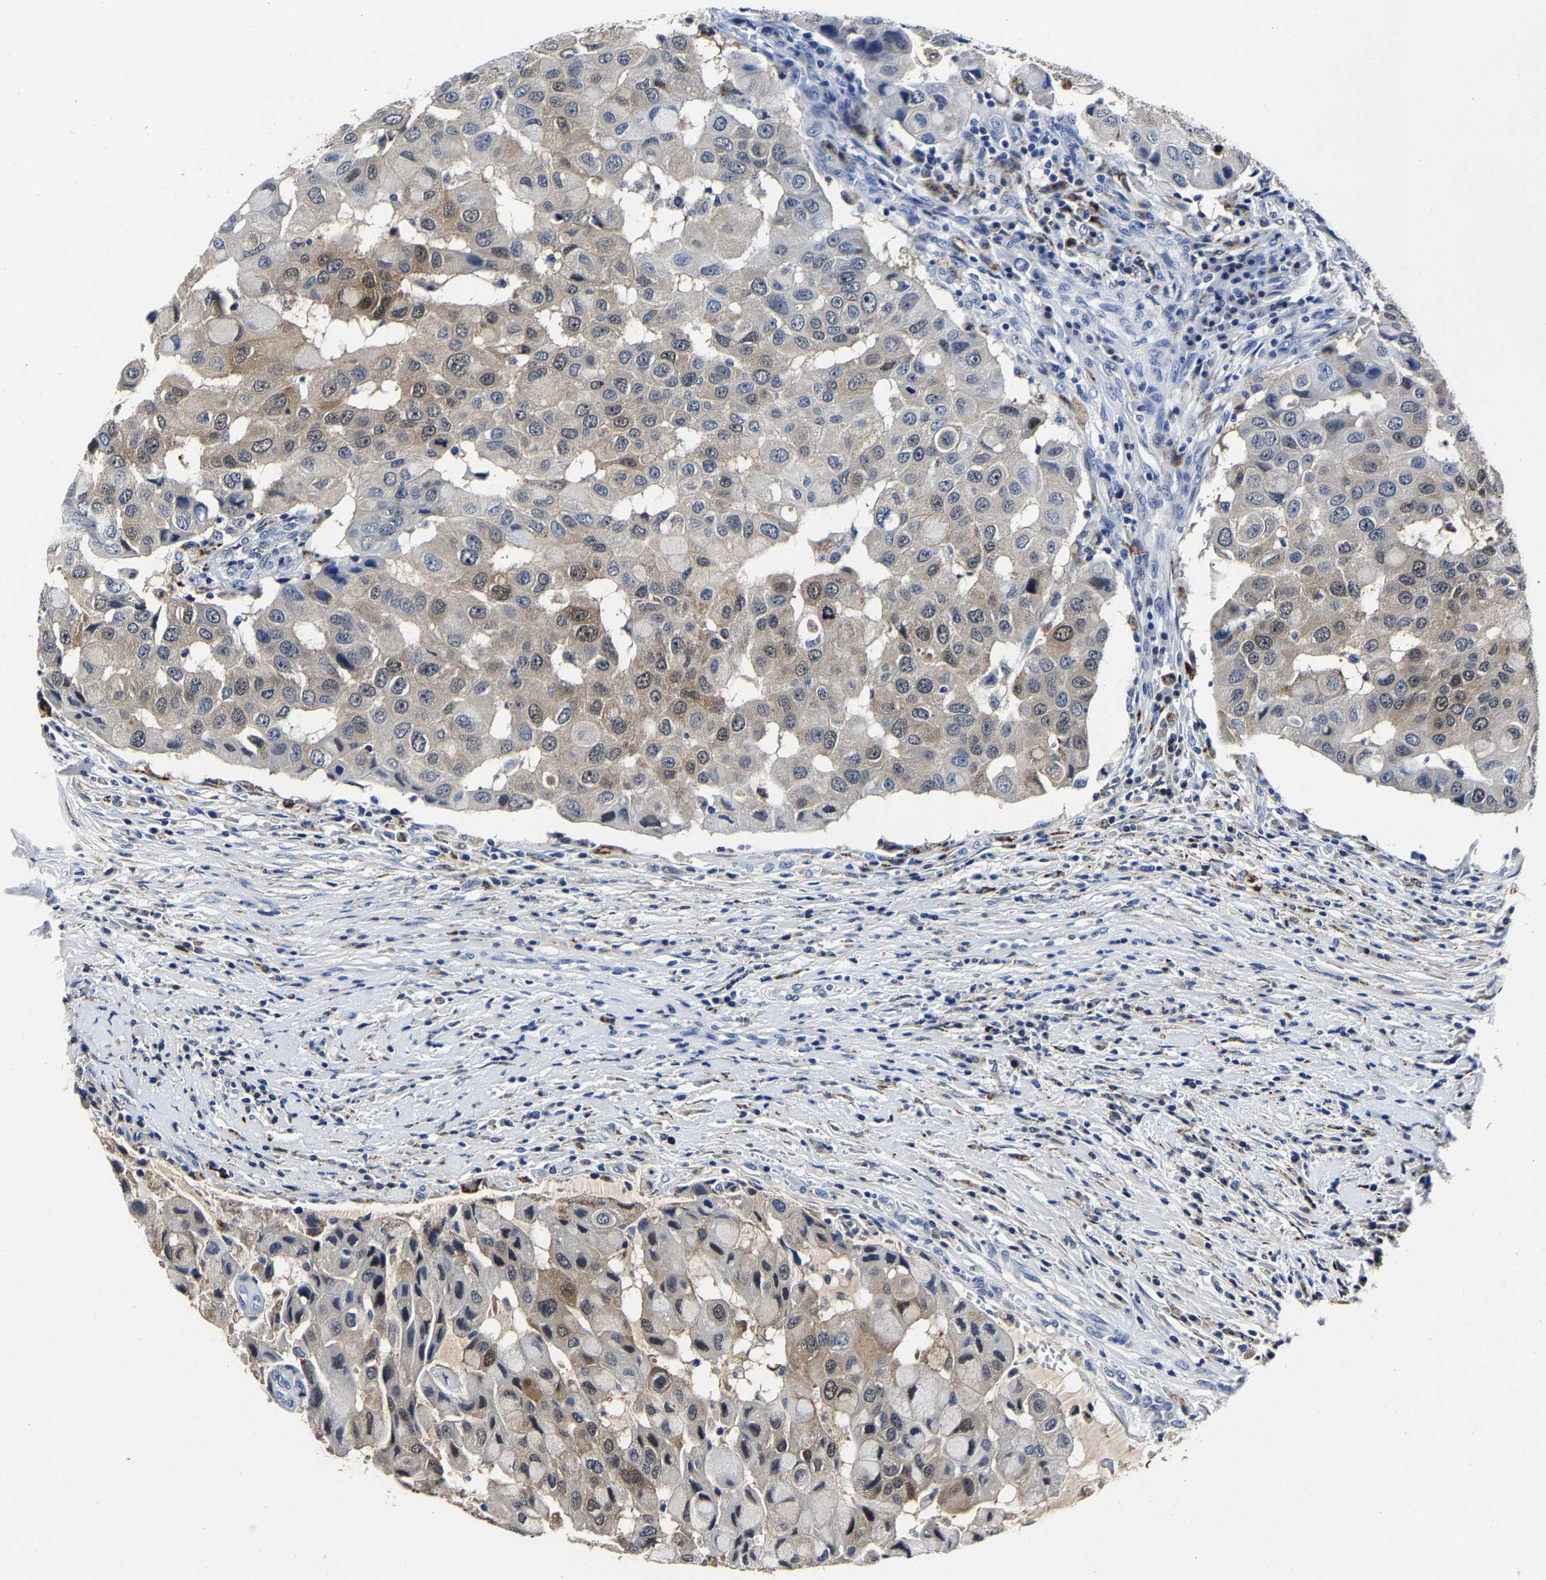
{"staining": {"intensity": "weak", "quantity": "25%-75%", "location": "cytoplasmic/membranous,nuclear"}, "tissue": "breast cancer", "cell_type": "Tumor cells", "image_type": "cancer", "snomed": [{"axis": "morphology", "description": "Duct carcinoma"}, {"axis": "topography", "description": "Breast"}], "caption": "IHC (DAB (3,3'-diaminobenzidine)) staining of invasive ductal carcinoma (breast) displays weak cytoplasmic/membranous and nuclear protein positivity in about 25%-75% of tumor cells.", "gene": "PSPH", "patient": {"sex": "female", "age": 27}}